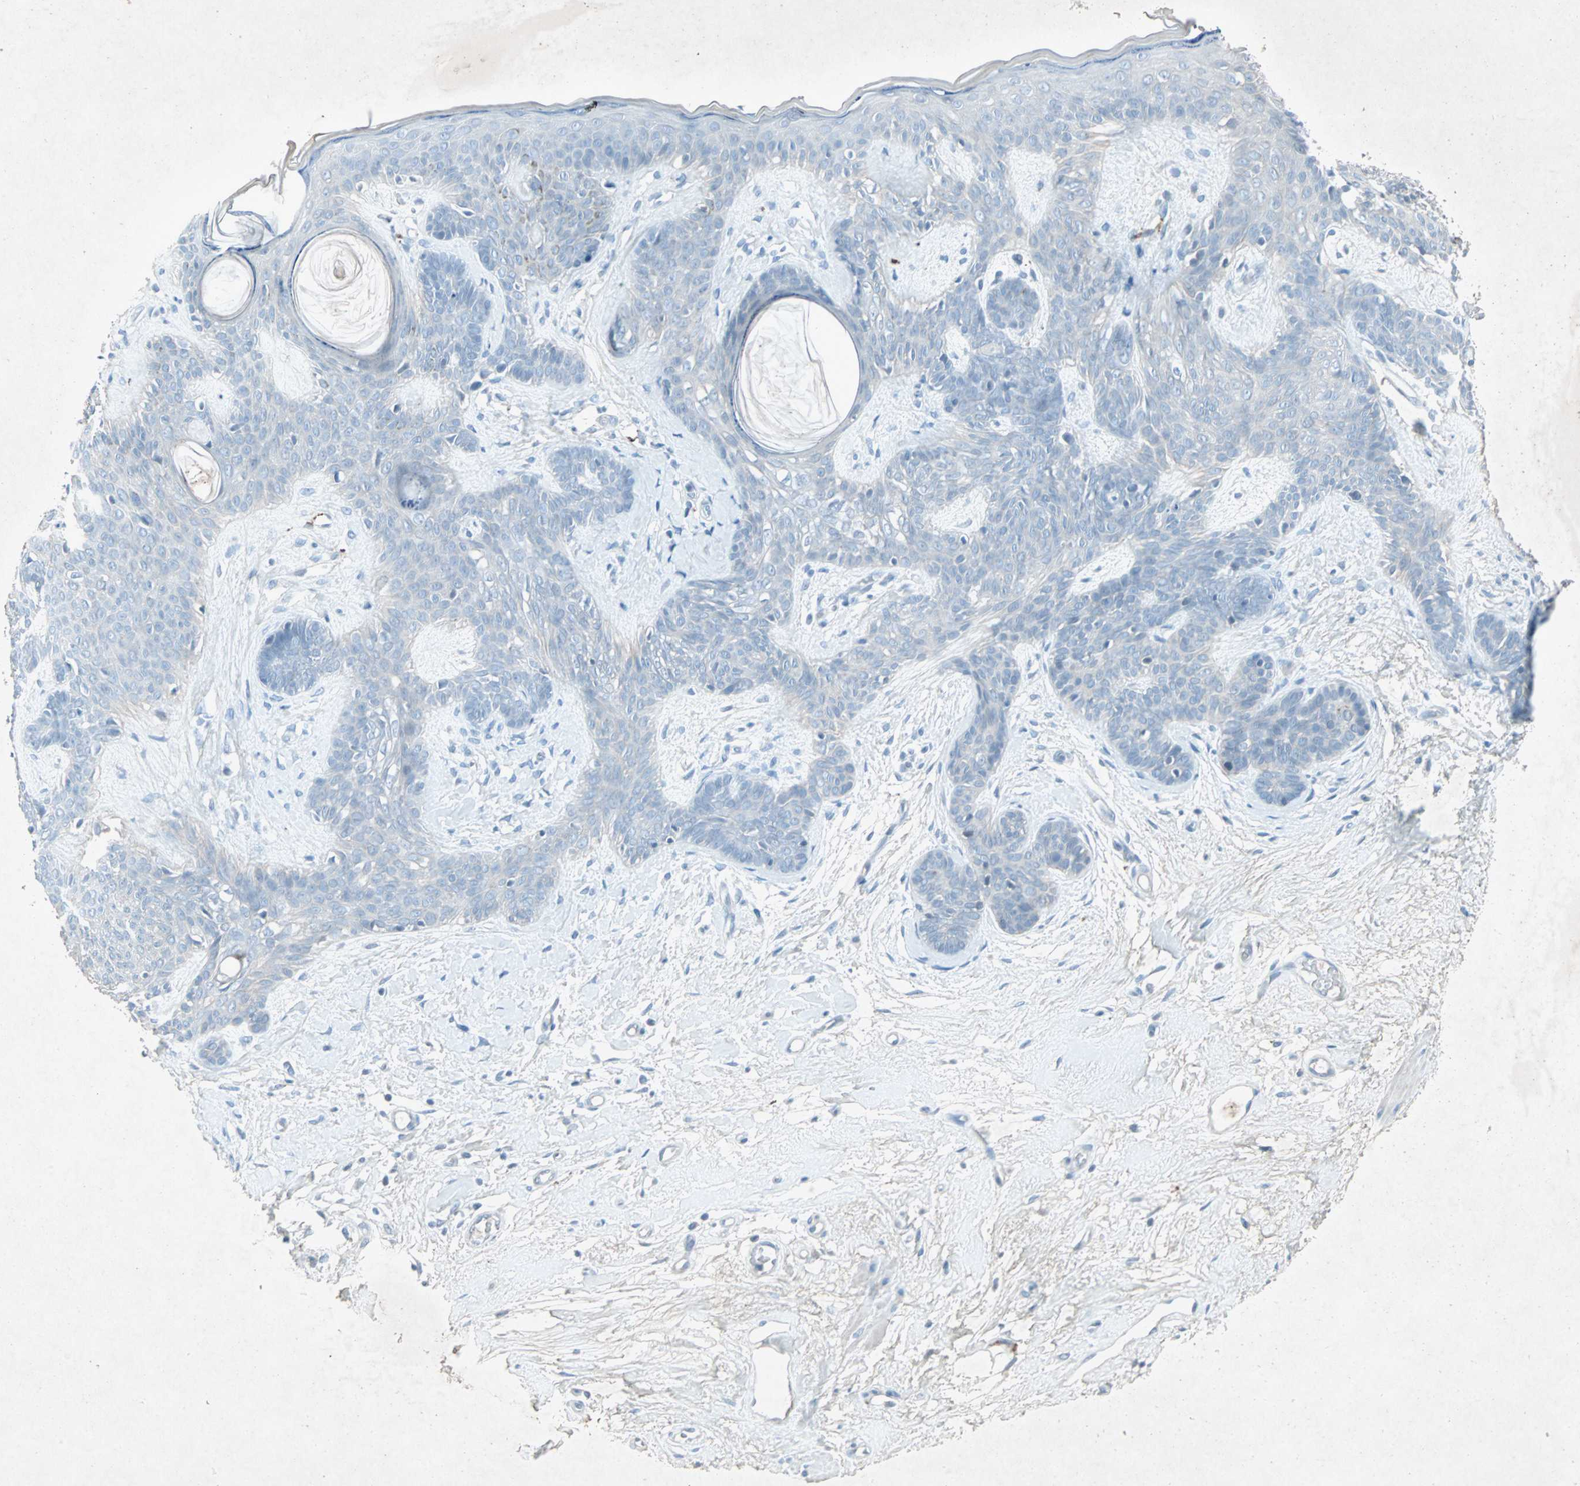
{"staining": {"intensity": "negative", "quantity": "none", "location": "none"}, "tissue": "skin cancer", "cell_type": "Tumor cells", "image_type": "cancer", "snomed": [{"axis": "morphology", "description": "Developmental malformation"}, {"axis": "morphology", "description": "Basal cell carcinoma"}, {"axis": "topography", "description": "Skin"}], "caption": "Immunohistochemistry (IHC) of human skin basal cell carcinoma reveals no expression in tumor cells.", "gene": "LANCL3", "patient": {"sex": "female", "age": 62}}